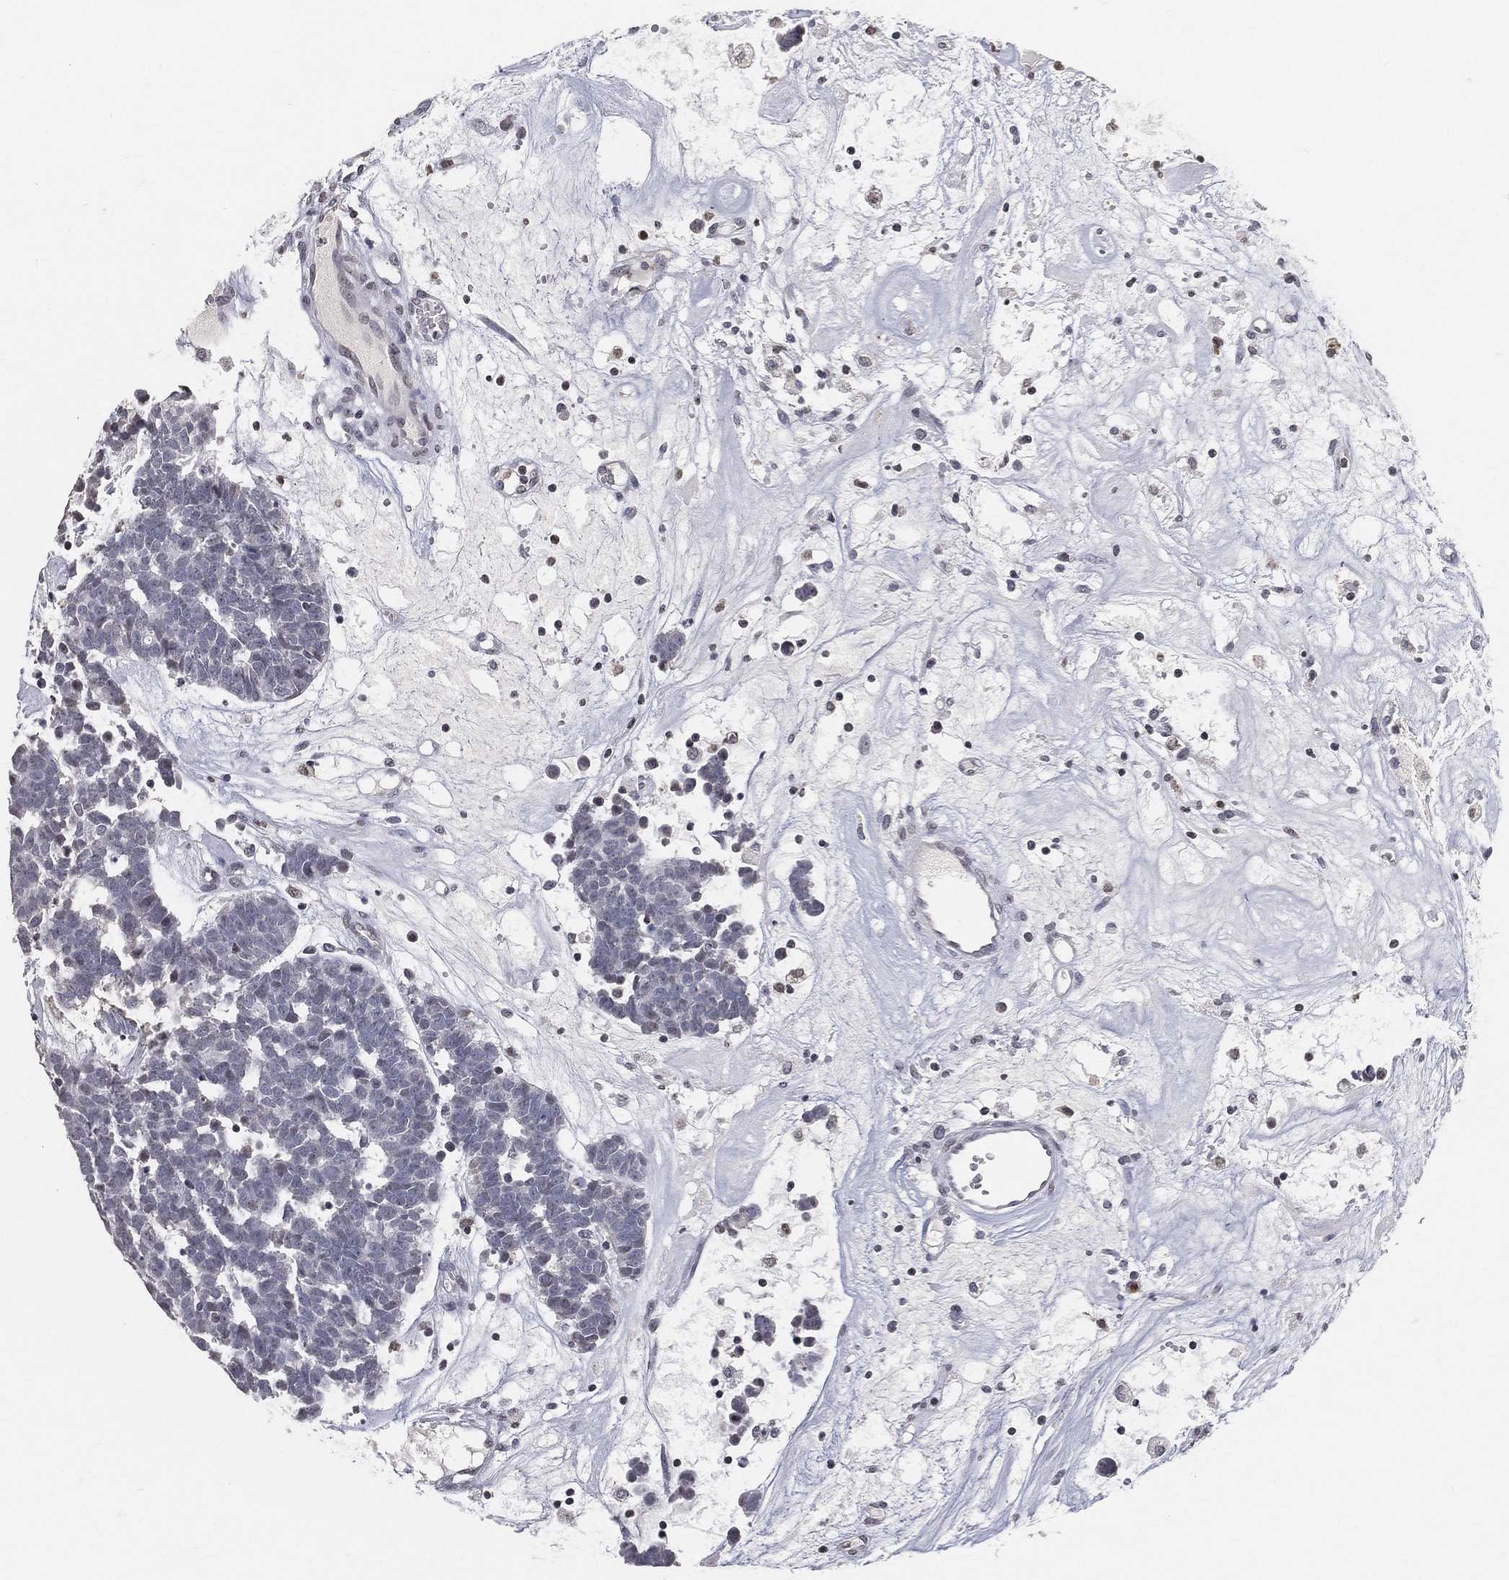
{"staining": {"intensity": "negative", "quantity": "none", "location": "none"}, "tissue": "head and neck cancer", "cell_type": "Tumor cells", "image_type": "cancer", "snomed": [{"axis": "morphology", "description": "Adenocarcinoma, NOS"}, {"axis": "topography", "description": "Head-Neck"}], "caption": "The immunohistochemistry photomicrograph has no significant positivity in tumor cells of head and neck cancer (adenocarcinoma) tissue.", "gene": "ARG1", "patient": {"sex": "female", "age": 81}}